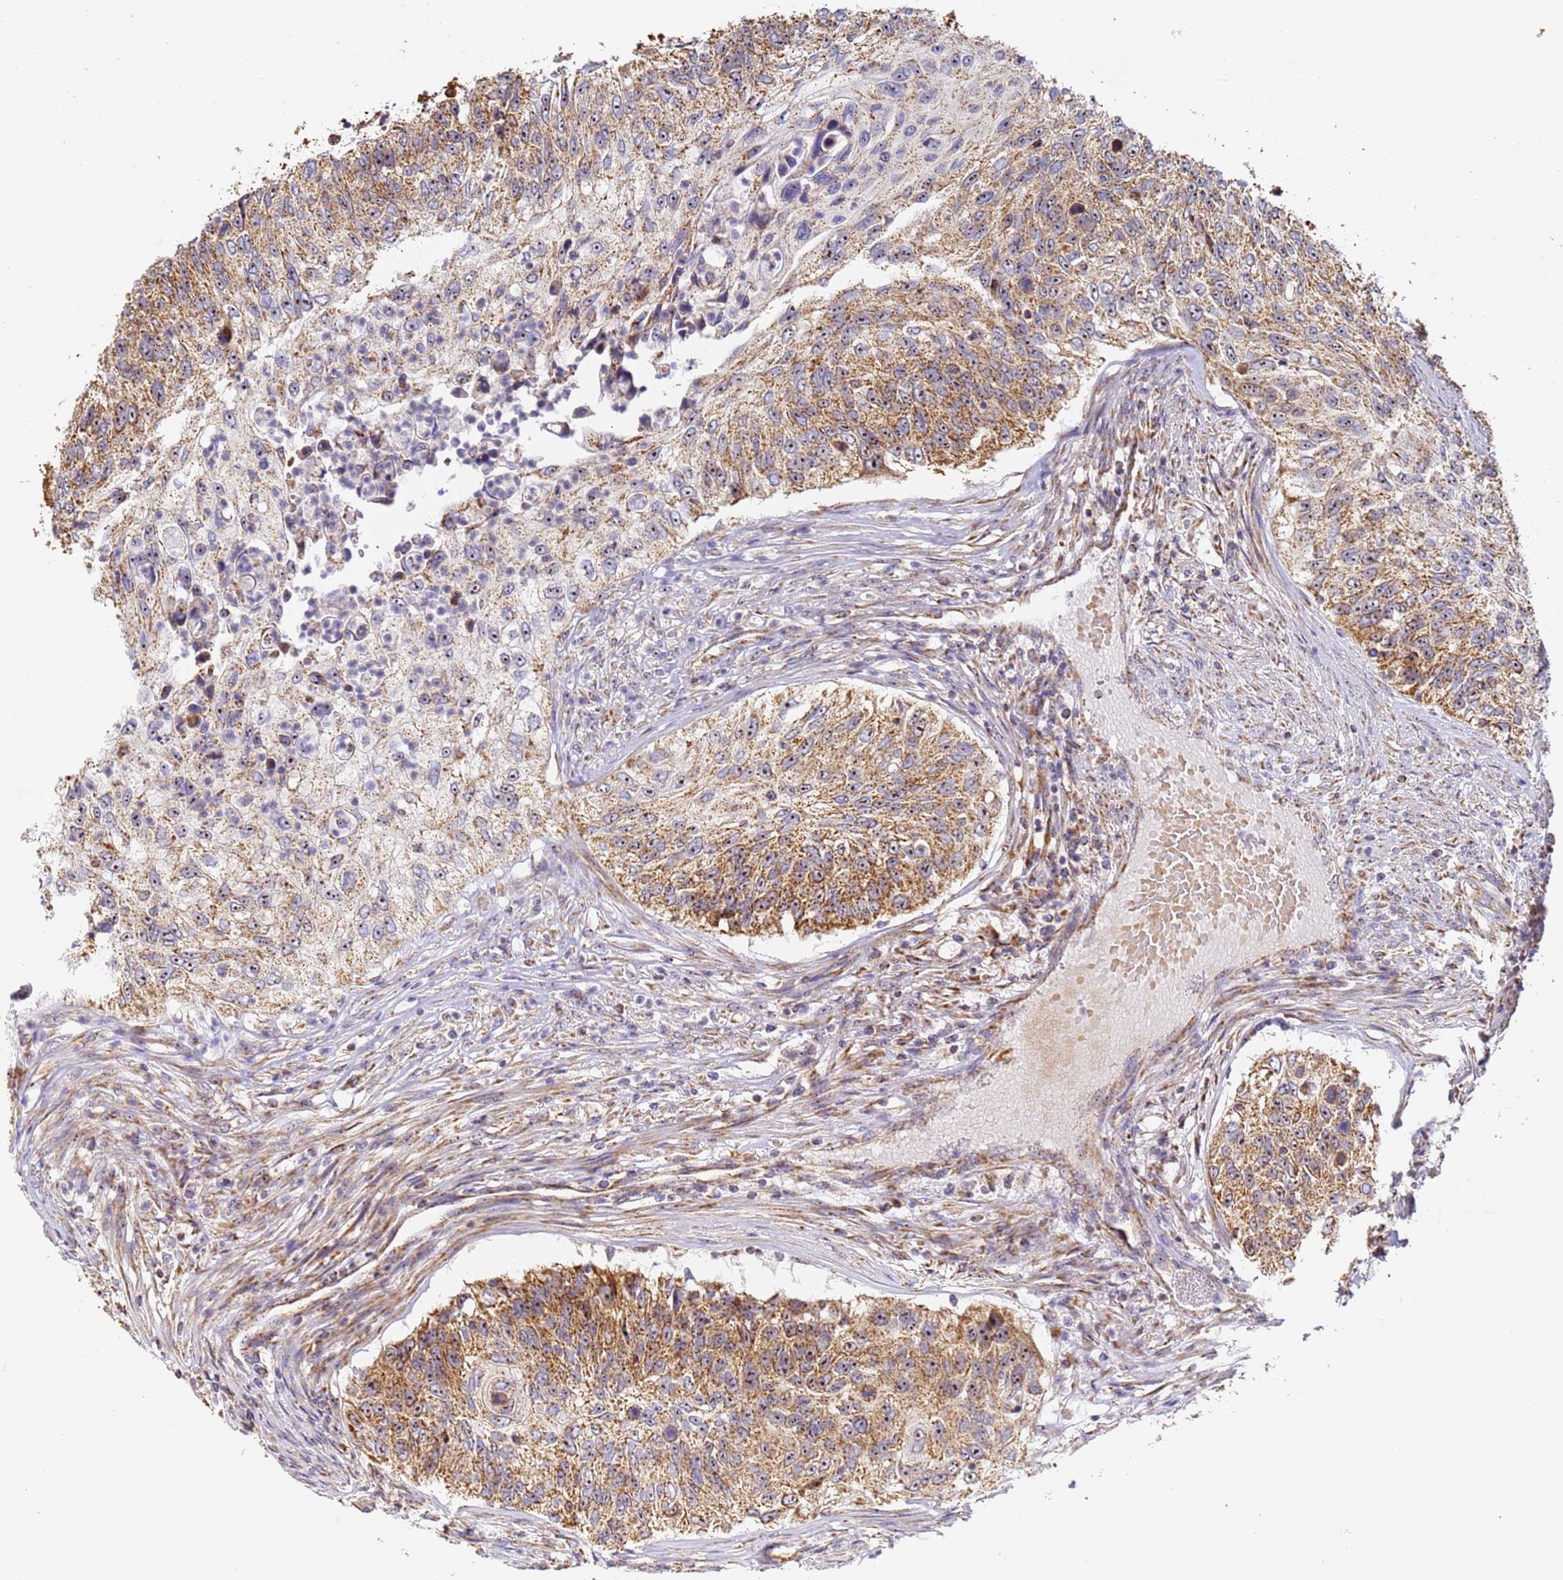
{"staining": {"intensity": "moderate", "quantity": ">75%", "location": "cytoplasmic/membranous,nuclear"}, "tissue": "urothelial cancer", "cell_type": "Tumor cells", "image_type": "cancer", "snomed": [{"axis": "morphology", "description": "Urothelial carcinoma, High grade"}, {"axis": "topography", "description": "Urinary bladder"}], "caption": "This is a micrograph of immunohistochemistry staining of urothelial carcinoma (high-grade), which shows moderate expression in the cytoplasmic/membranous and nuclear of tumor cells.", "gene": "FRG2C", "patient": {"sex": "female", "age": 60}}